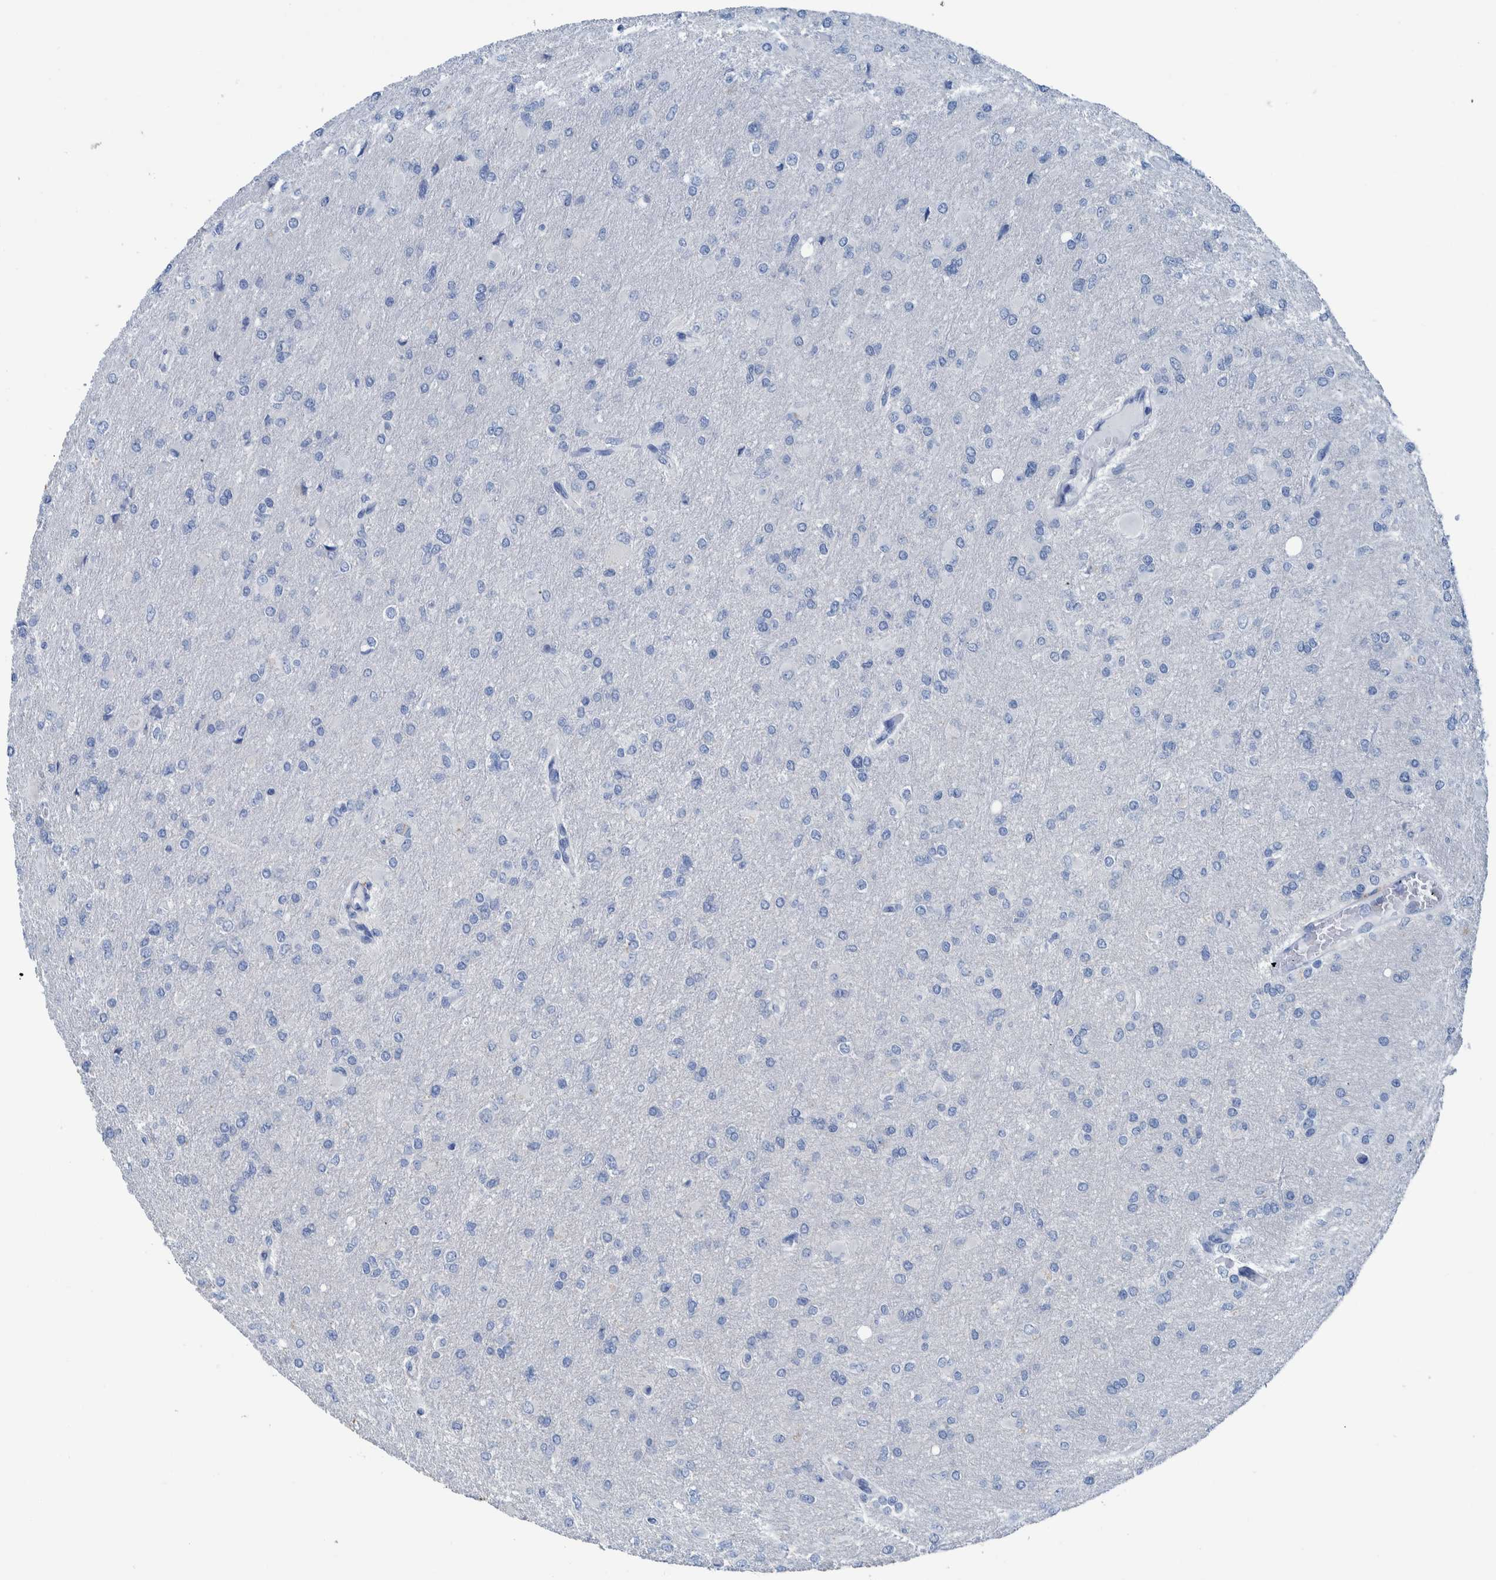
{"staining": {"intensity": "negative", "quantity": "none", "location": "none"}, "tissue": "glioma", "cell_type": "Tumor cells", "image_type": "cancer", "snomed": [{"axis": "morphology", "description": "Glioma, malignant, High grade"}, {"axis": "topography", "description": "Cerebral cortex"}], "caption": "A histopathology image of human glioma is negative for staining in tumor cells.", "gene": "IDO1", "patient": {"sex": "female", "age": 36}}